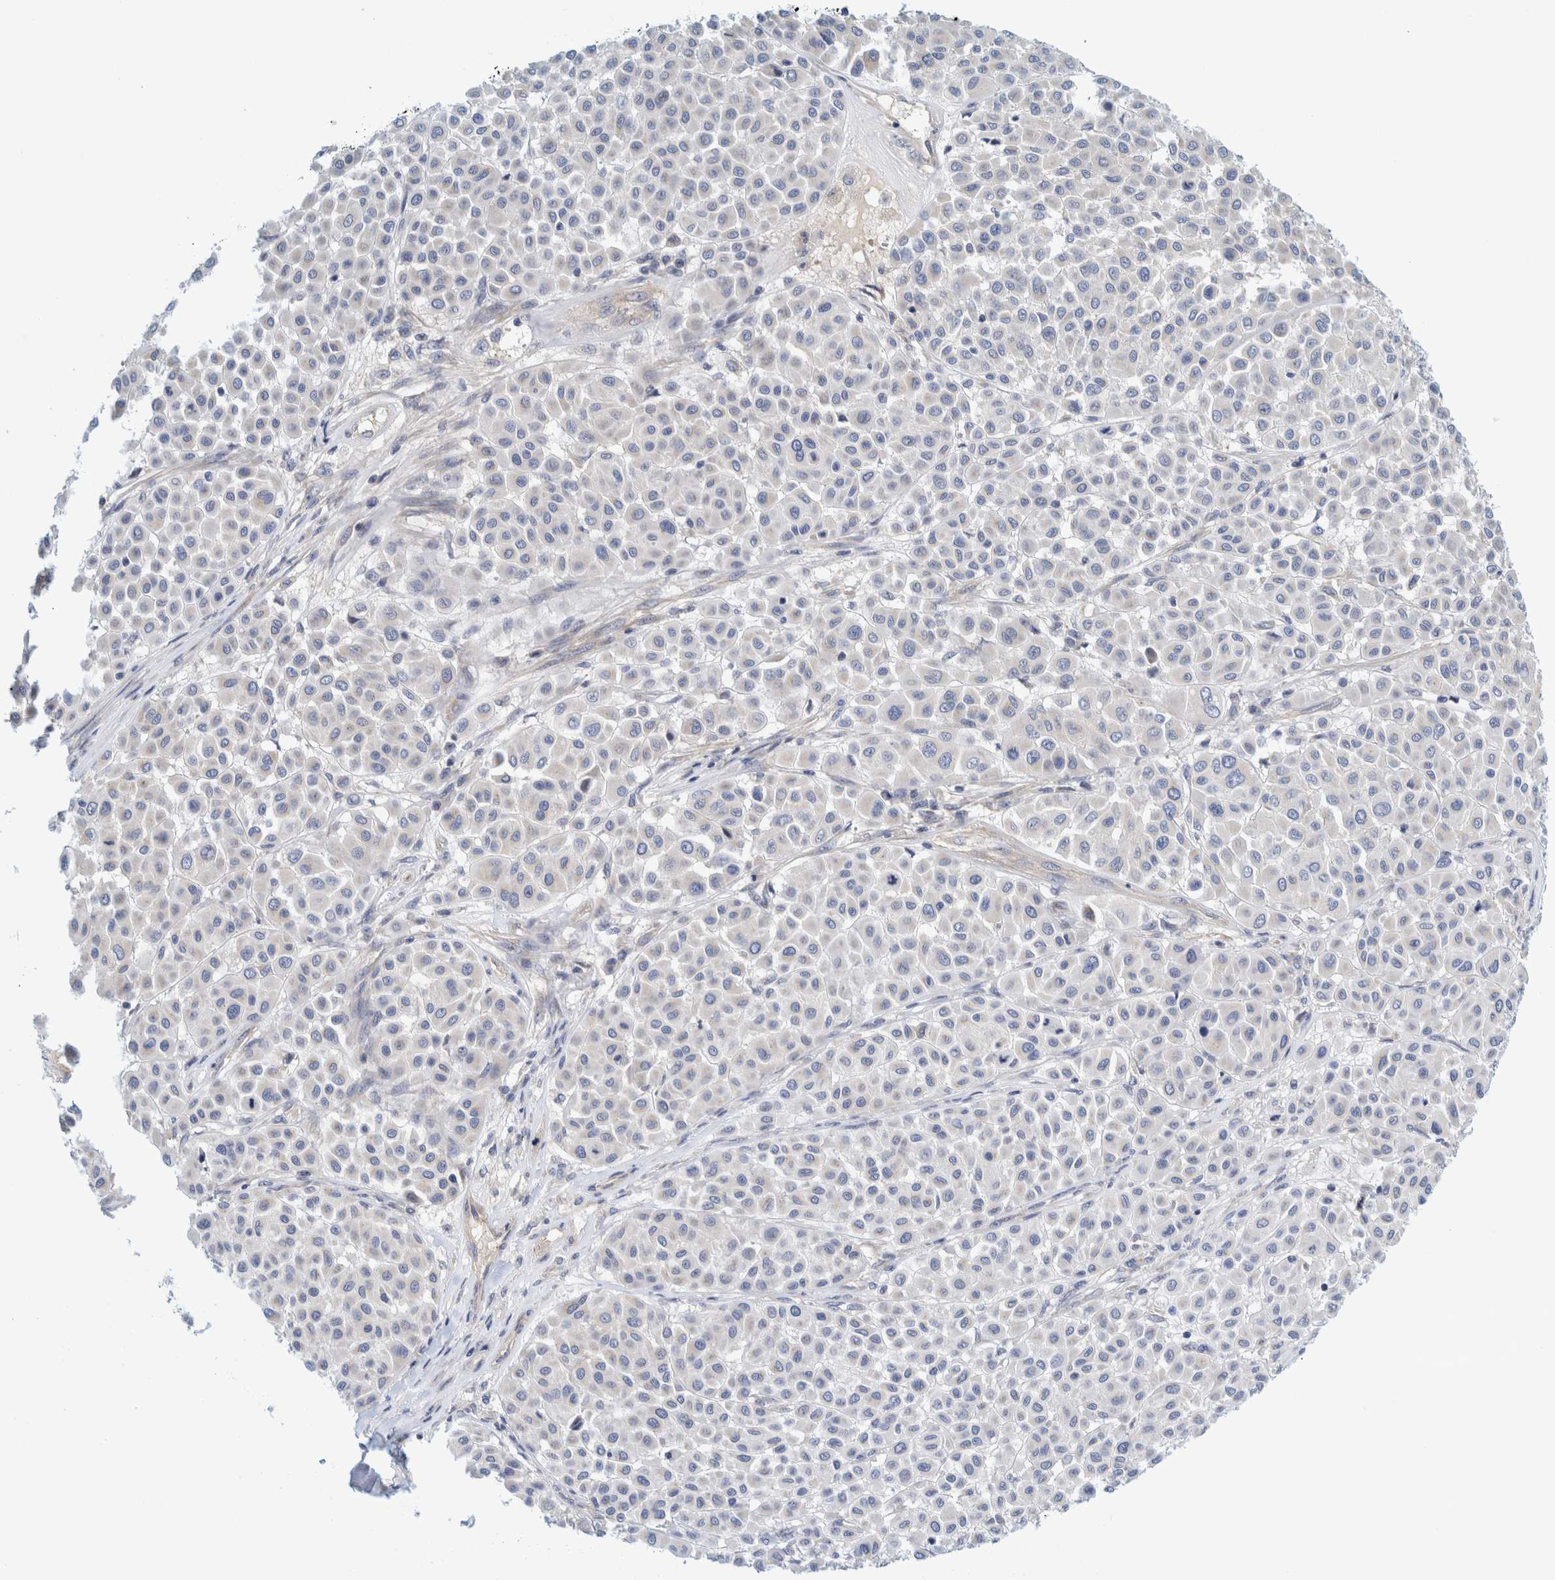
{"staining": {"intensity": "negative", "quantity": "none", "location": "none"}, "tissue": "melanoma", "cell_type": "Tumor cells", "image_type": "cancer", "snomed": [{"axis": "morphology", "description": "Malignant melanoma, Metastatic site"}, {"axis": "topography", "description": "Soft tissue"}], "caption": "Immunohistochemistry image of melanoma stained for a protein (brown), which exhibits no staining in tumor cells.", "gene": "ZNF324B", "patient": {"sex": "male", "age": 41}}